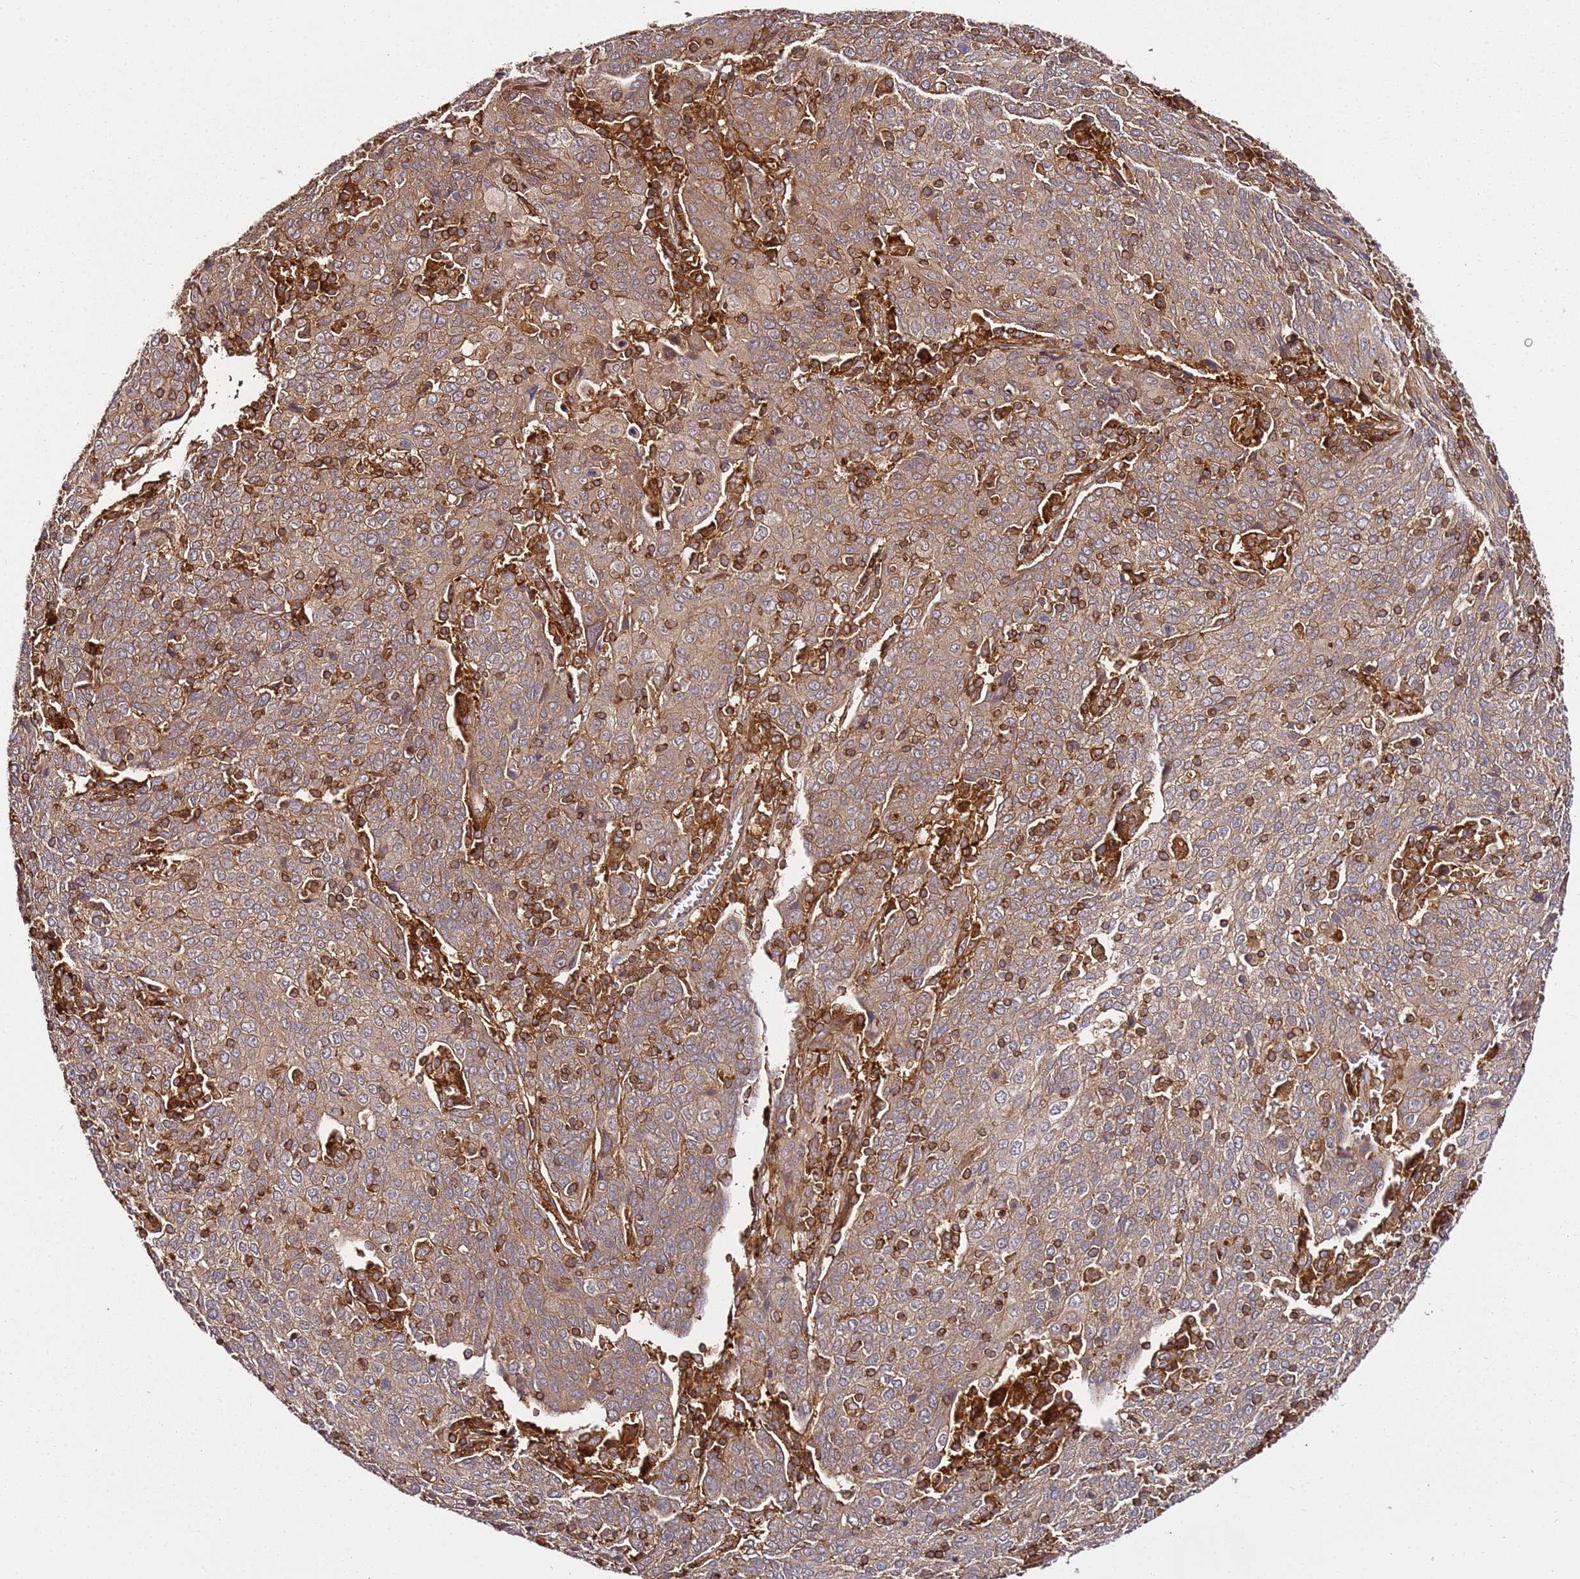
{"staining": {"intensity": "moderate", "quantity": ">75%", "location": "cytoplasmic/membranous"}, "tissue": "cervical cancer", "cell_type": "Tumor cells", "image_type": "cancer", "snomed": [{"axis": "morphology", "description": "Squamous cell carcinoma, NOS"}, {"axis": "topography", "description": "Cervix"}], "caption": "Immunohistochemistry (DAB) staining of cervical cancer shows moderate cytoplasmic/membranous protein expression in approximately >75% of tumor cells.", "gene": "PRMT7", "patient": {"sex": "female", "age": 67}}